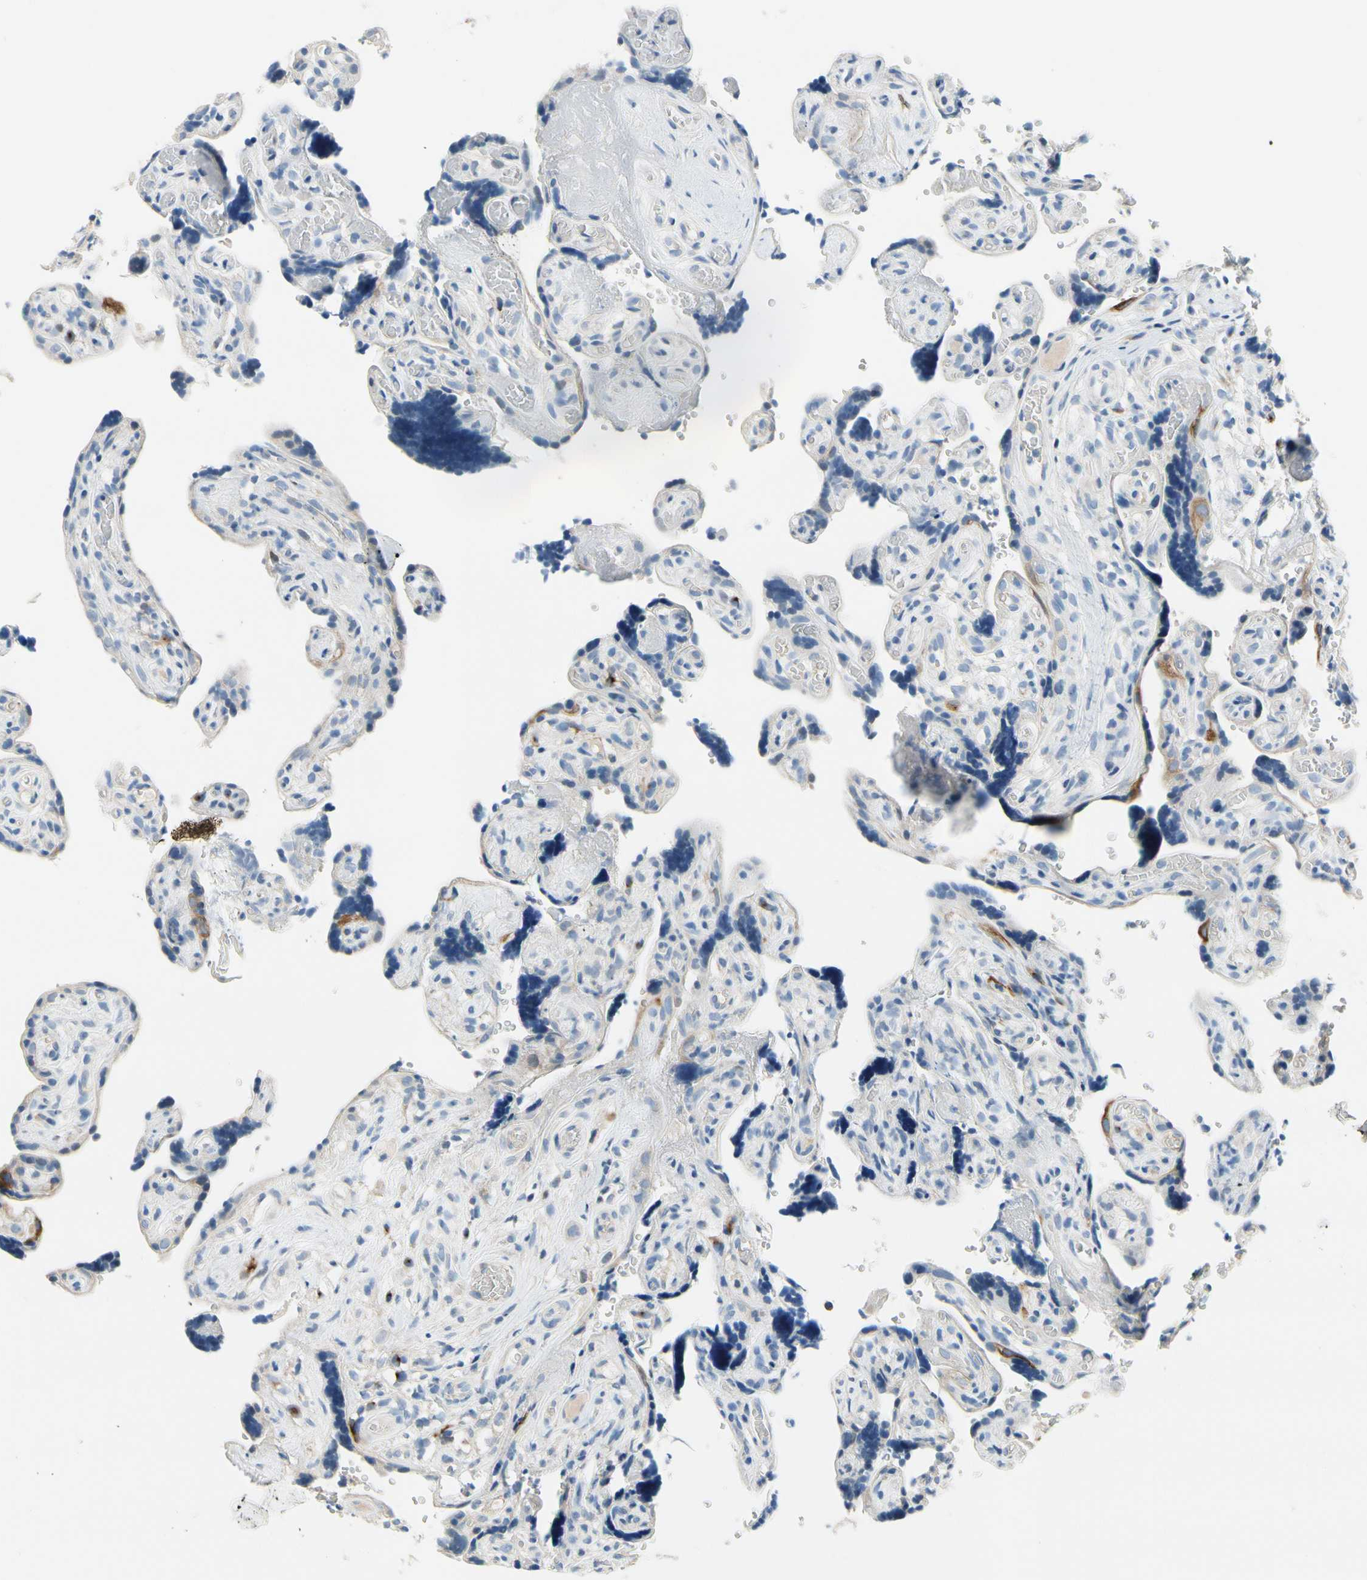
{"staining": {"intensity": "strong", "quantity": "<25%", "location": "cytoplasmic/membranous"}, "tissue": "placenta", "cell_type": "Trophoblastic cells", "image_type": "normal", "snomed": [{"axis": "morphology", "description": "Normal tissue, NOS"}, {"axis": "topography", "description": "Placenta"}], "caption": "Placenta was stained to show a protein in brown. There is medium levels of strong cytoplasmic/membranous positivity in about <25% of trophoblastic cells. The staining is performed using DAB brown chromogen to label protein expression. The nuclei are counter-stained blue using hematoxylin.", "gene": "CKAP2", "patient": {"sex": "female", "age": 30}}